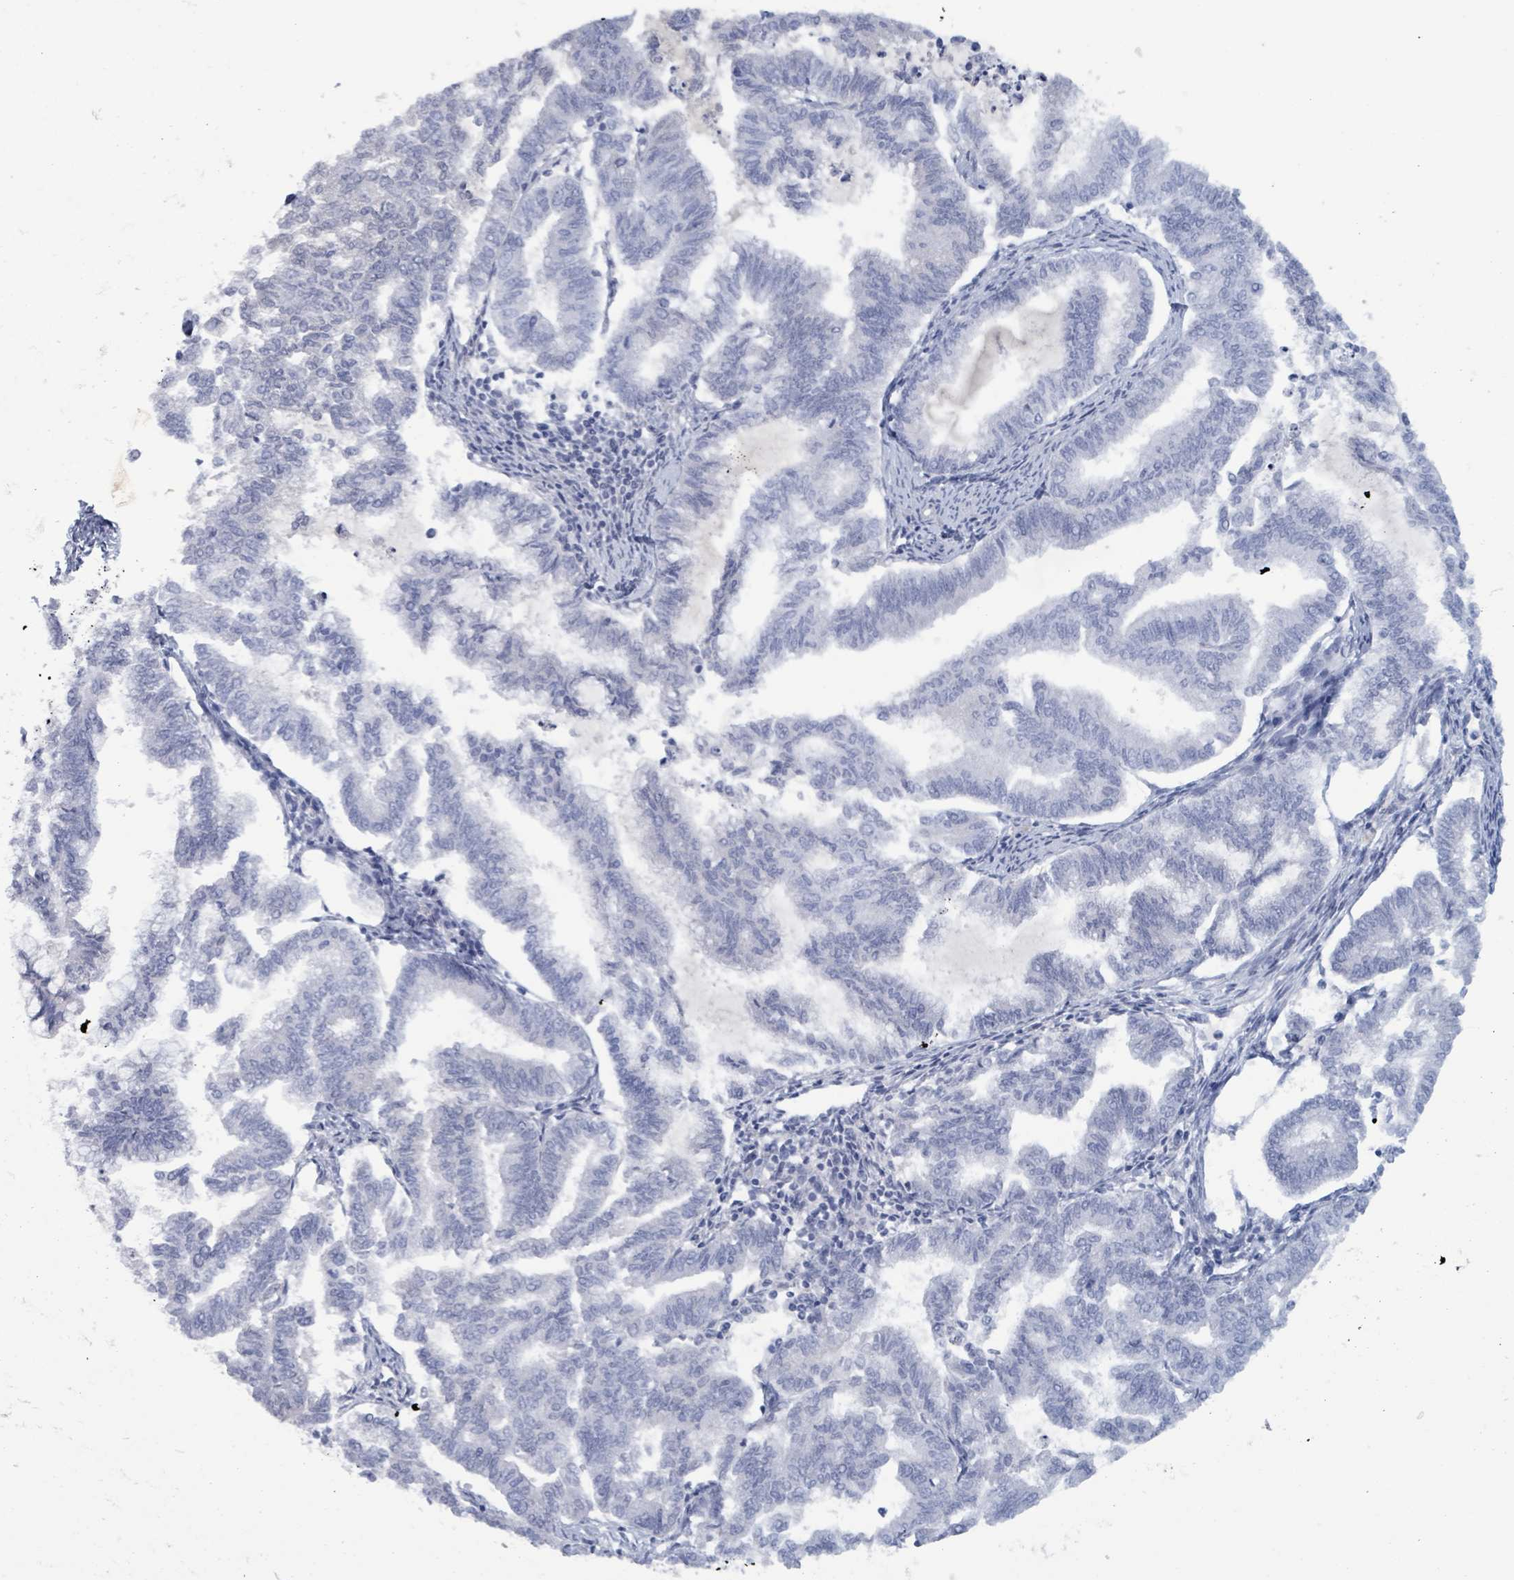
{"staining": {"intensity": "negative", "quantity": "none", "location": "none"}, "tissue": "endometrial cancer", "cell_type": "Tumor cells", "image_type": "cancer", "snomed": [{"axis": "morphology", "description": "Adenocarcinoma, NOS"}, {"axis": "topography", "description": "Endometrium"}], "caption": "This is an immunohistochemistry micrograph of human endometrial cancer. There is no positivity in tumor cells.", "gene": "KLK4", "patient": {"sex": "female", "age": 79}}